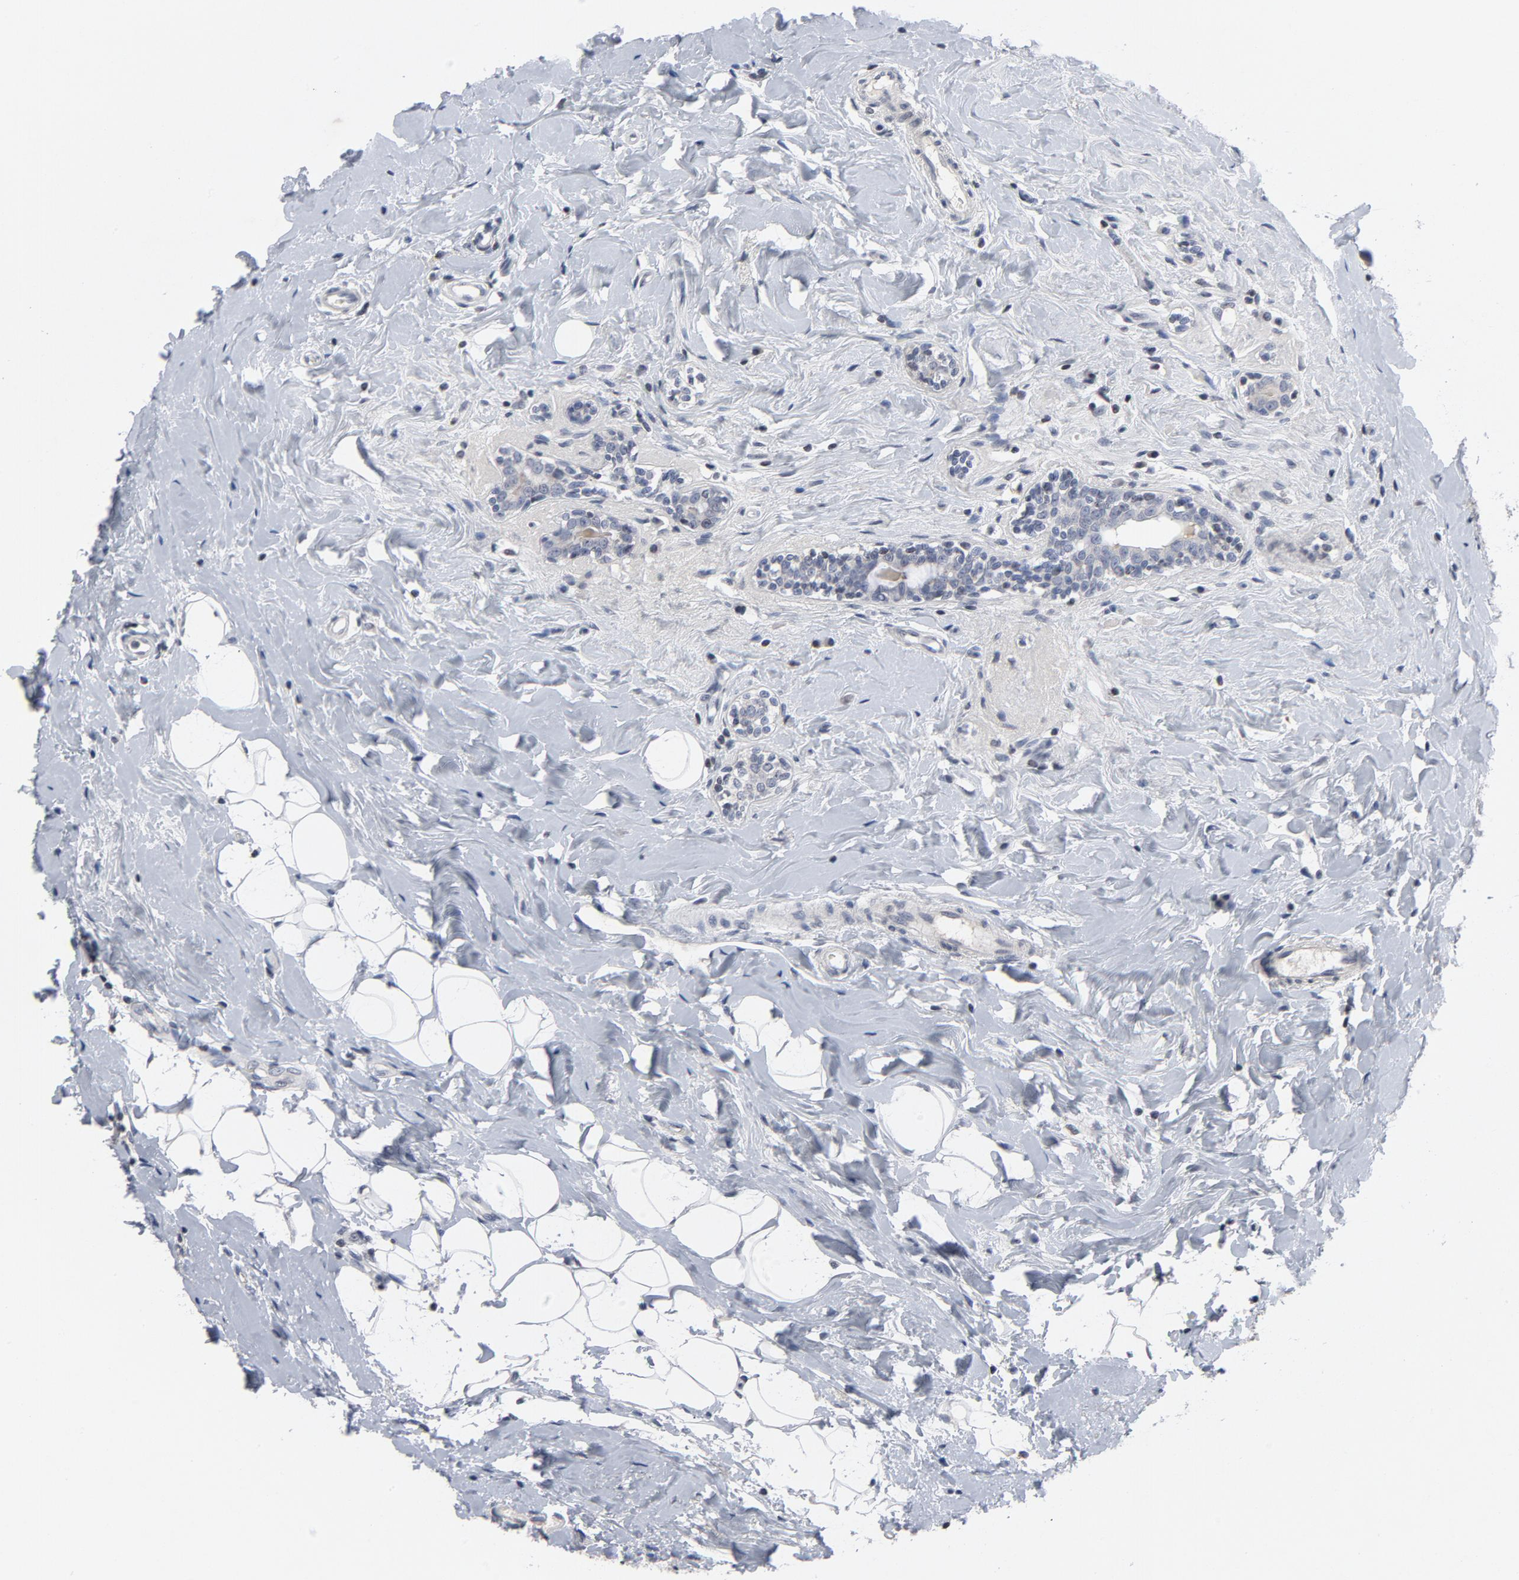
{"staining": {"intensity": "negative", "quantity": "none", "location": "none"}, "tissue": "breast cancer", "cell_type": "Tumor cells", "image_type": "cancer", "snomed": [{"axis": "morphology", "description": "Normal tissue, NOS"}, {"axis": "morphology", "description": "Lobular carcinoma"}, {"axis": "topography", "description": "Breast"}], "caption": "Immunohistochemistry (IHC) of breast lobular carcinoma demonstrates no expression in tumor cells.", "gene": "TCL1A", "patient": {"sex": "female", "age": 47}}